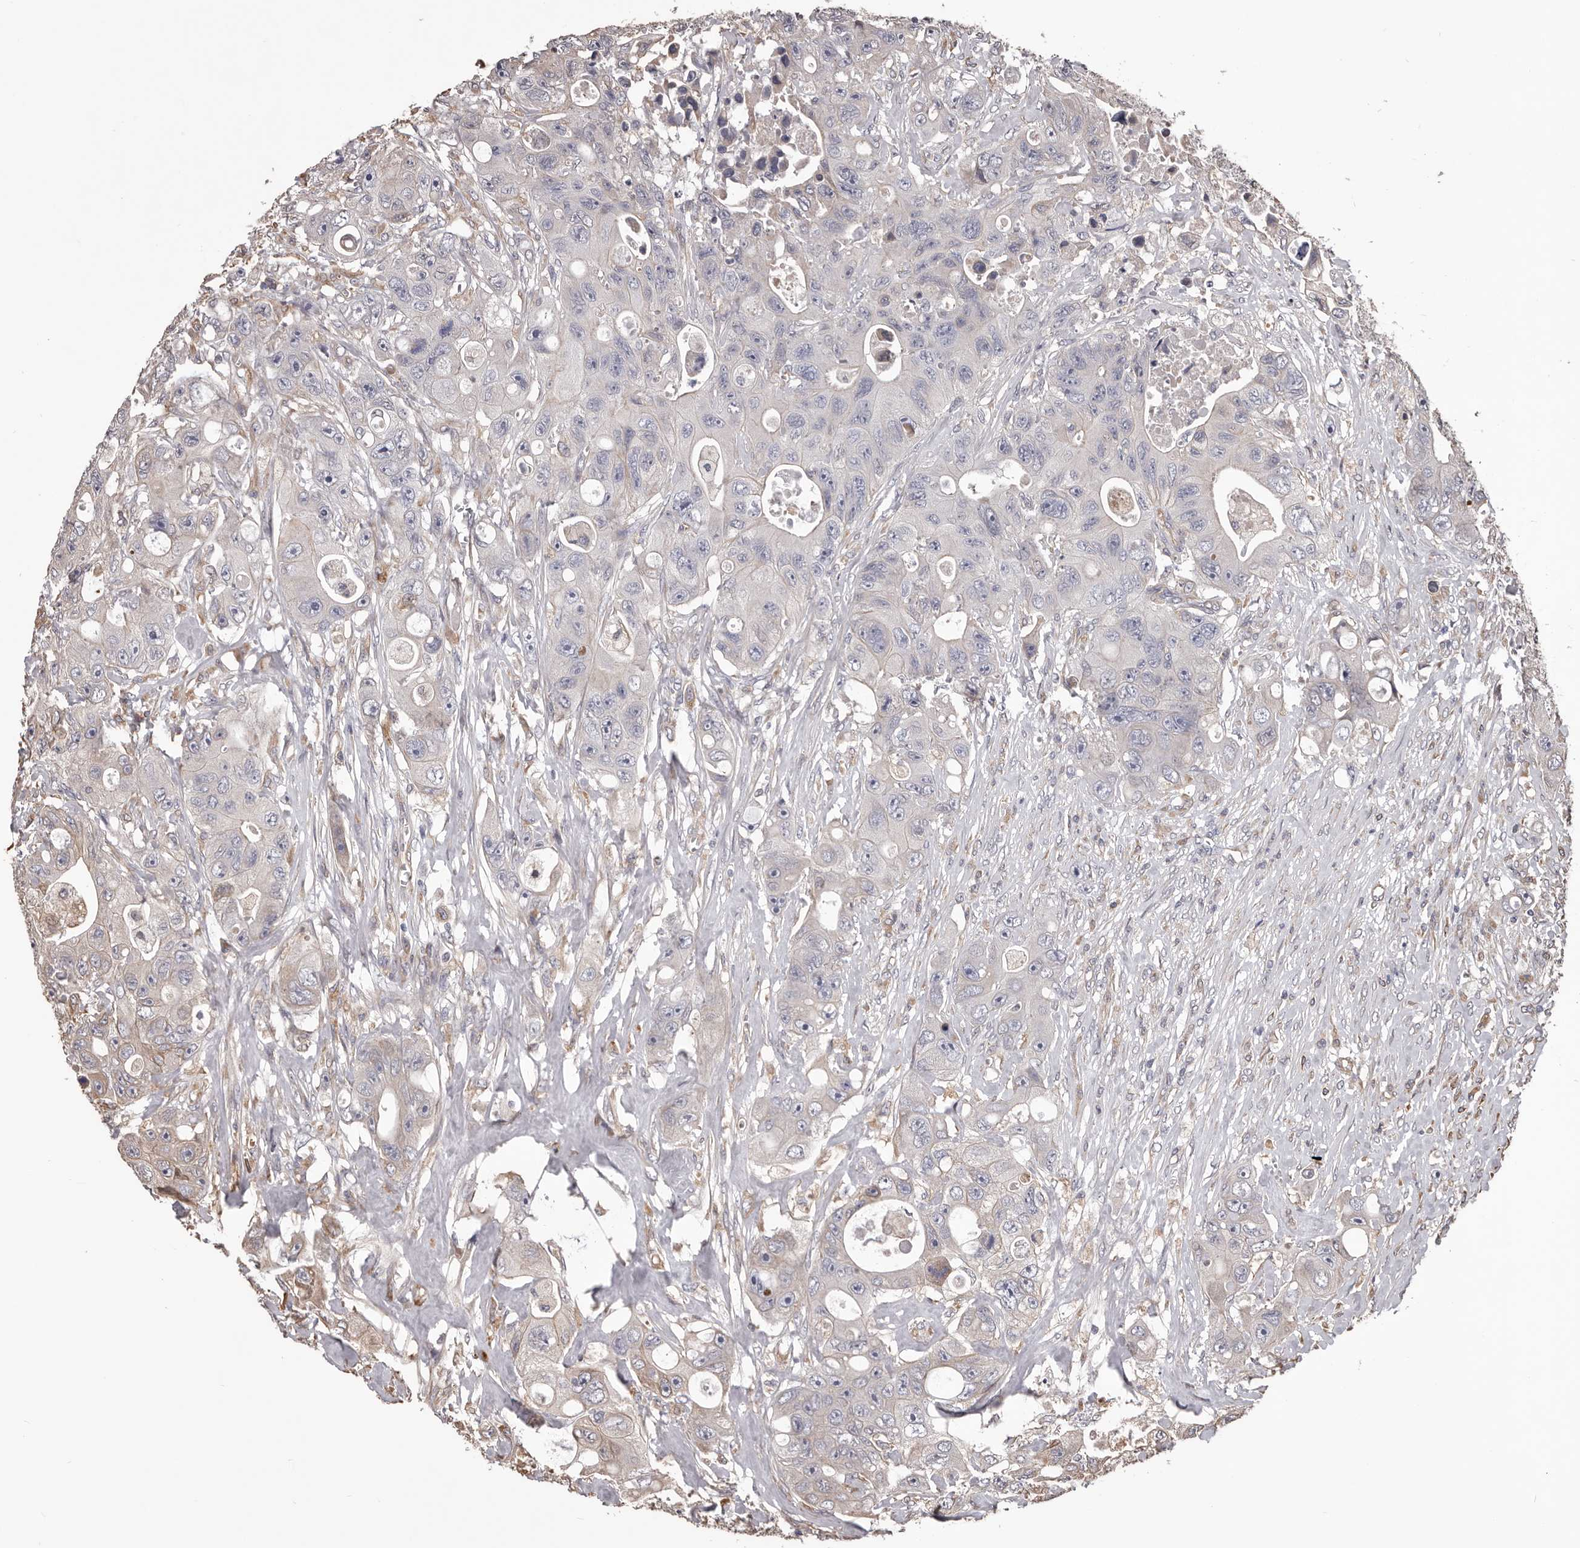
{"staining": {"intensity": "negative", "quantity": "none", "location": "none"}, "tissue": "colorectal cancer", "cell_type": "Tumor cells", "image_type": "cancer", "snomed": [{"axis": "morphology", "description": "Adenocarcinoma, NOS"}, {"axis": "topography", "description": "Colon"}], "caption": "High power microscopy photomicrograph of an immunohistochemistry (IHC) micrograph of colorectal cancer (adenocarcinoma), revealing no significant staining in tumor cells.", "gene": "CEP104", "patient": {"sex": "female", "age": 46}}